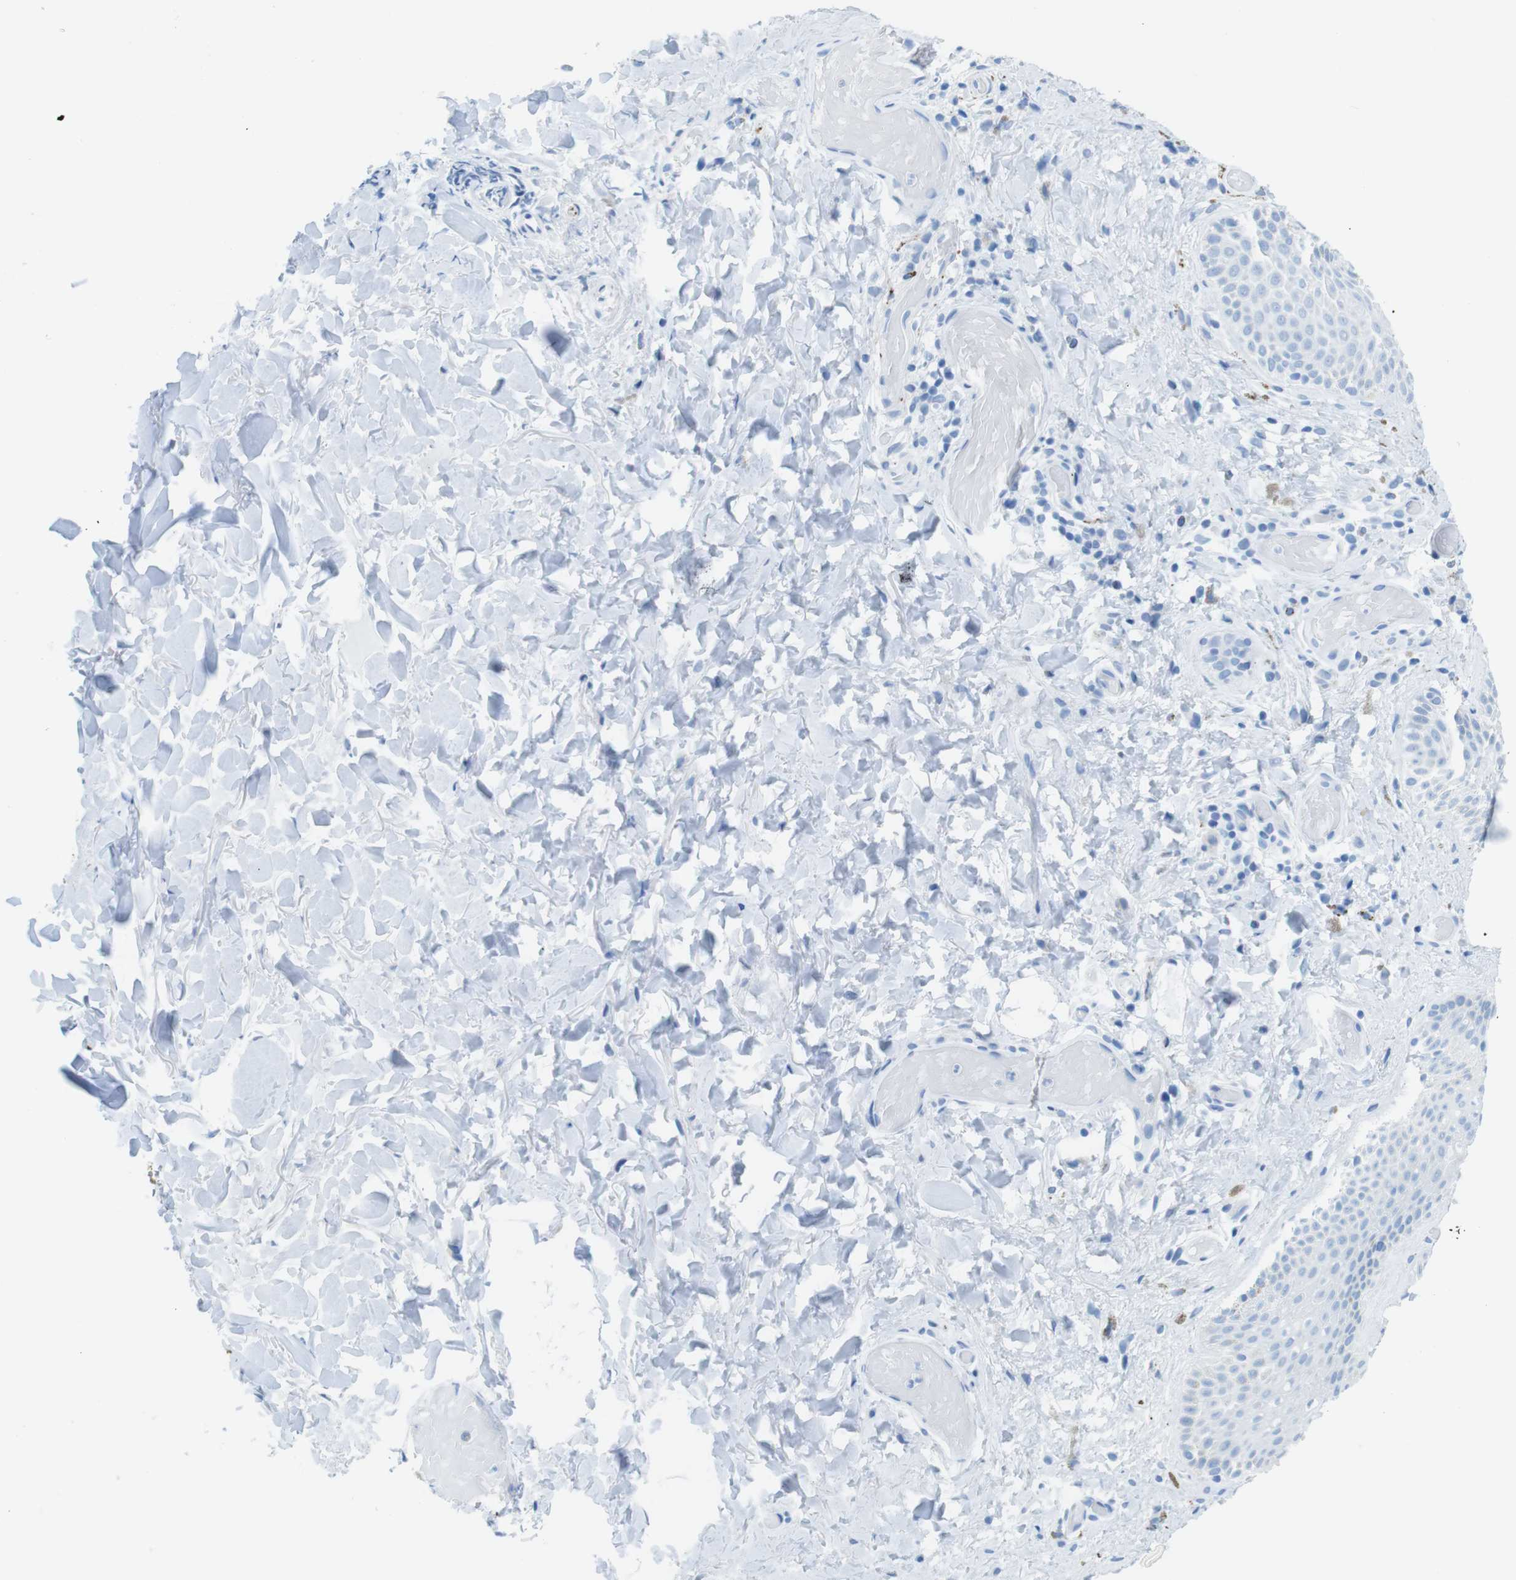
{"staining": {"intensity": "negative", "quantity": "none", "location": "none"}, "tissue": "skin", "cell_type": "Epidermal cells", "image_type": "normal", "snomed": [{"axis": "morphology", "description": "Normal tissue, NOS"}, {"axis": "topography", "description": "Anal"}], "caption": "High magnification brightfield microscopy of normal skin stained with DAB (3,3'-diaminobenzidine) (brown) and counterstained with hematoxylin (blue): epidermal cells show no significant positivity. (DAB (3,3'-diaminobenzidine) immunohistochemistry visualized using brightfield microscopy, high magnification).", "gene": "GAP43", "patient": {"sex": "male", "age": 74}}